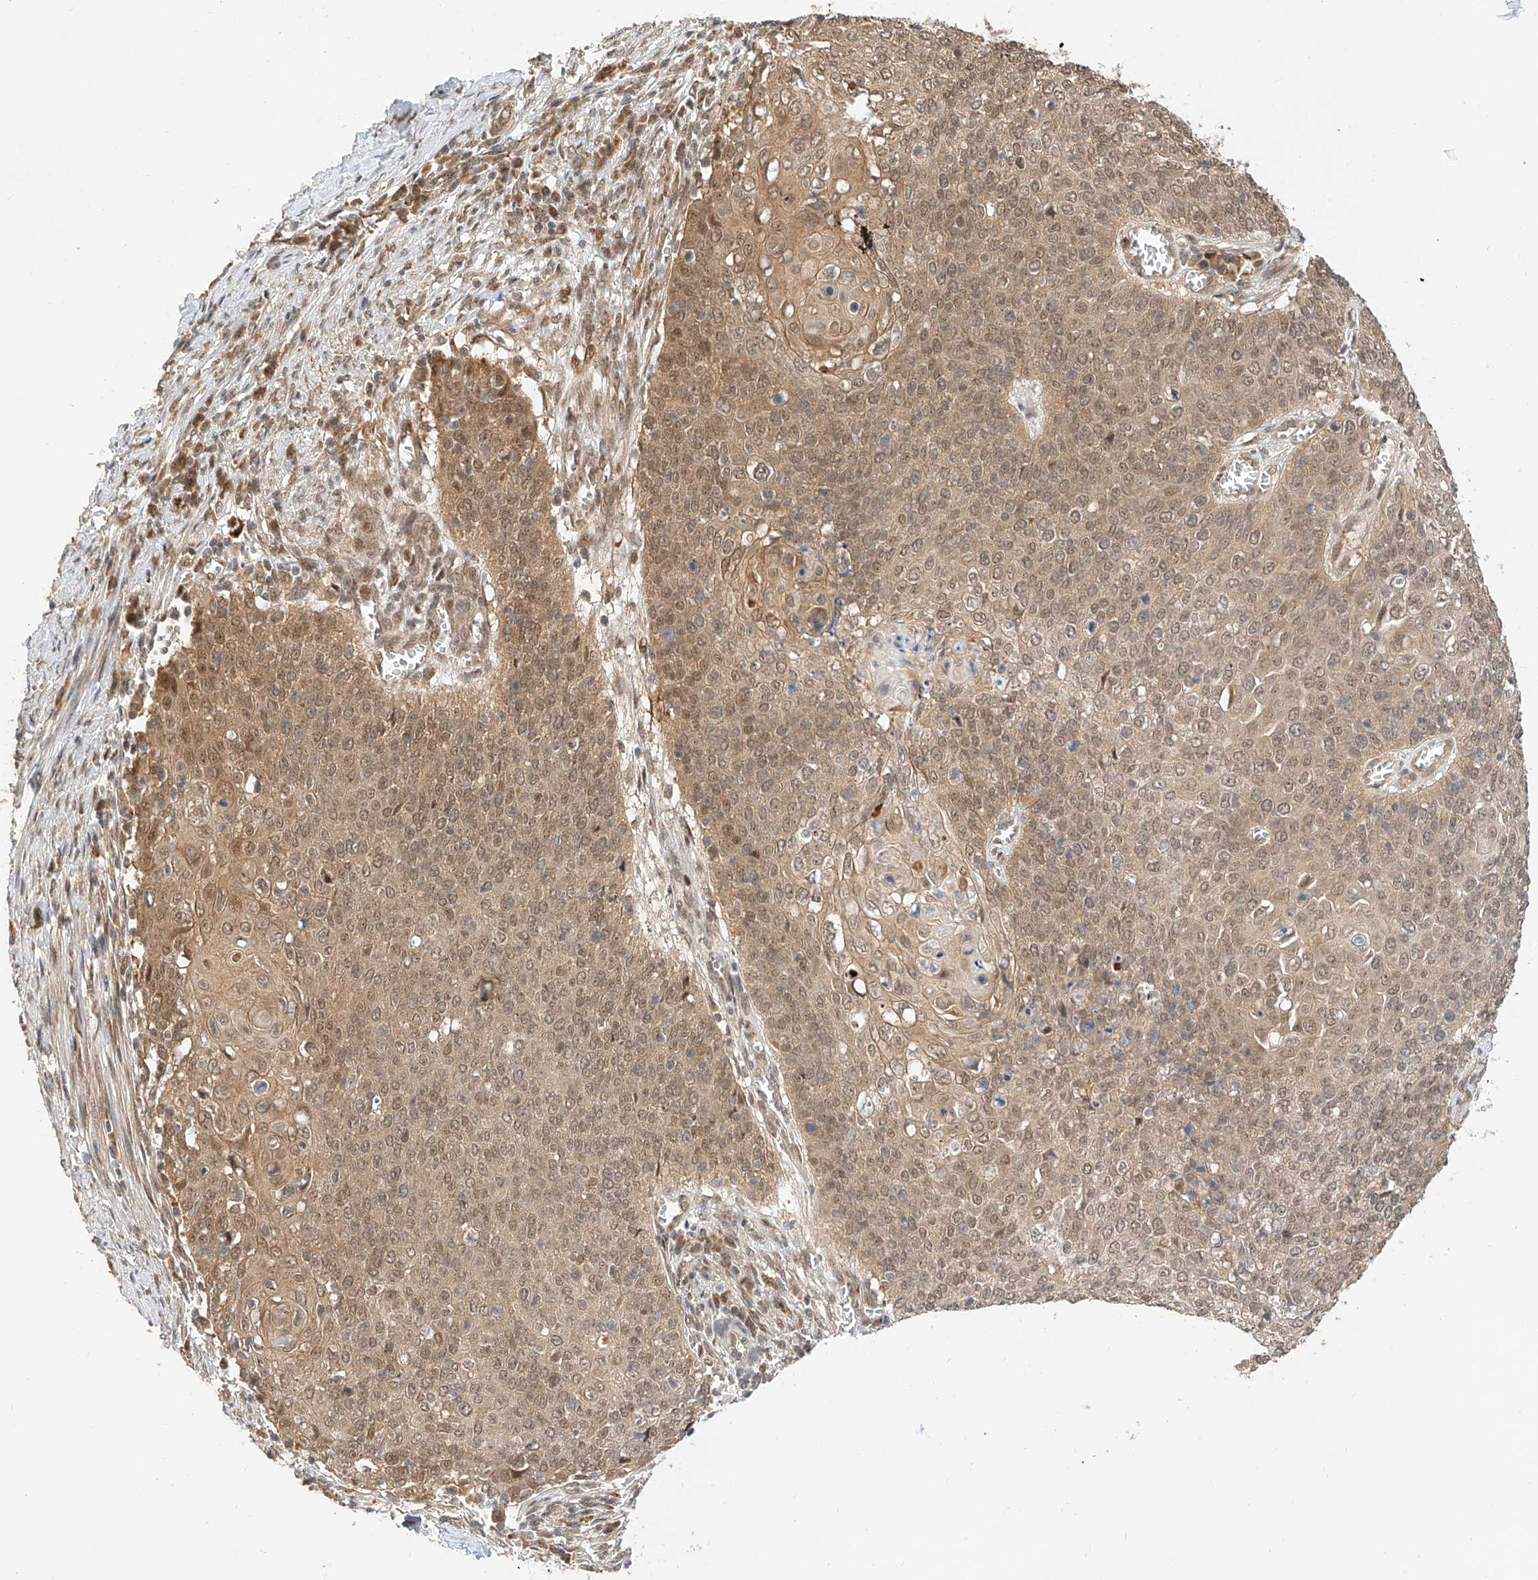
{"staining": {"intensity": "weak", "quantity": ">75%", "location": "cytoplasmic/membranous,nuclear"}, "tissue": "cervical cancer", "cell_type": "Tumor cells", "image_type": "cancer", "snomed": [{"axis": "morphology", "description": "Squamous cell carcinoma, NOS"}, {"axis": "topography", "description": "Cervix"}], "caption": "About >75% of tumor cells in human cervical cancer show weak cytoplasmic/membranous and nuclear protein expression as visualized by brown immunohistochemical staining.", "gene": "EIF4H", "patient": {"sex": "female", "age": 39}}